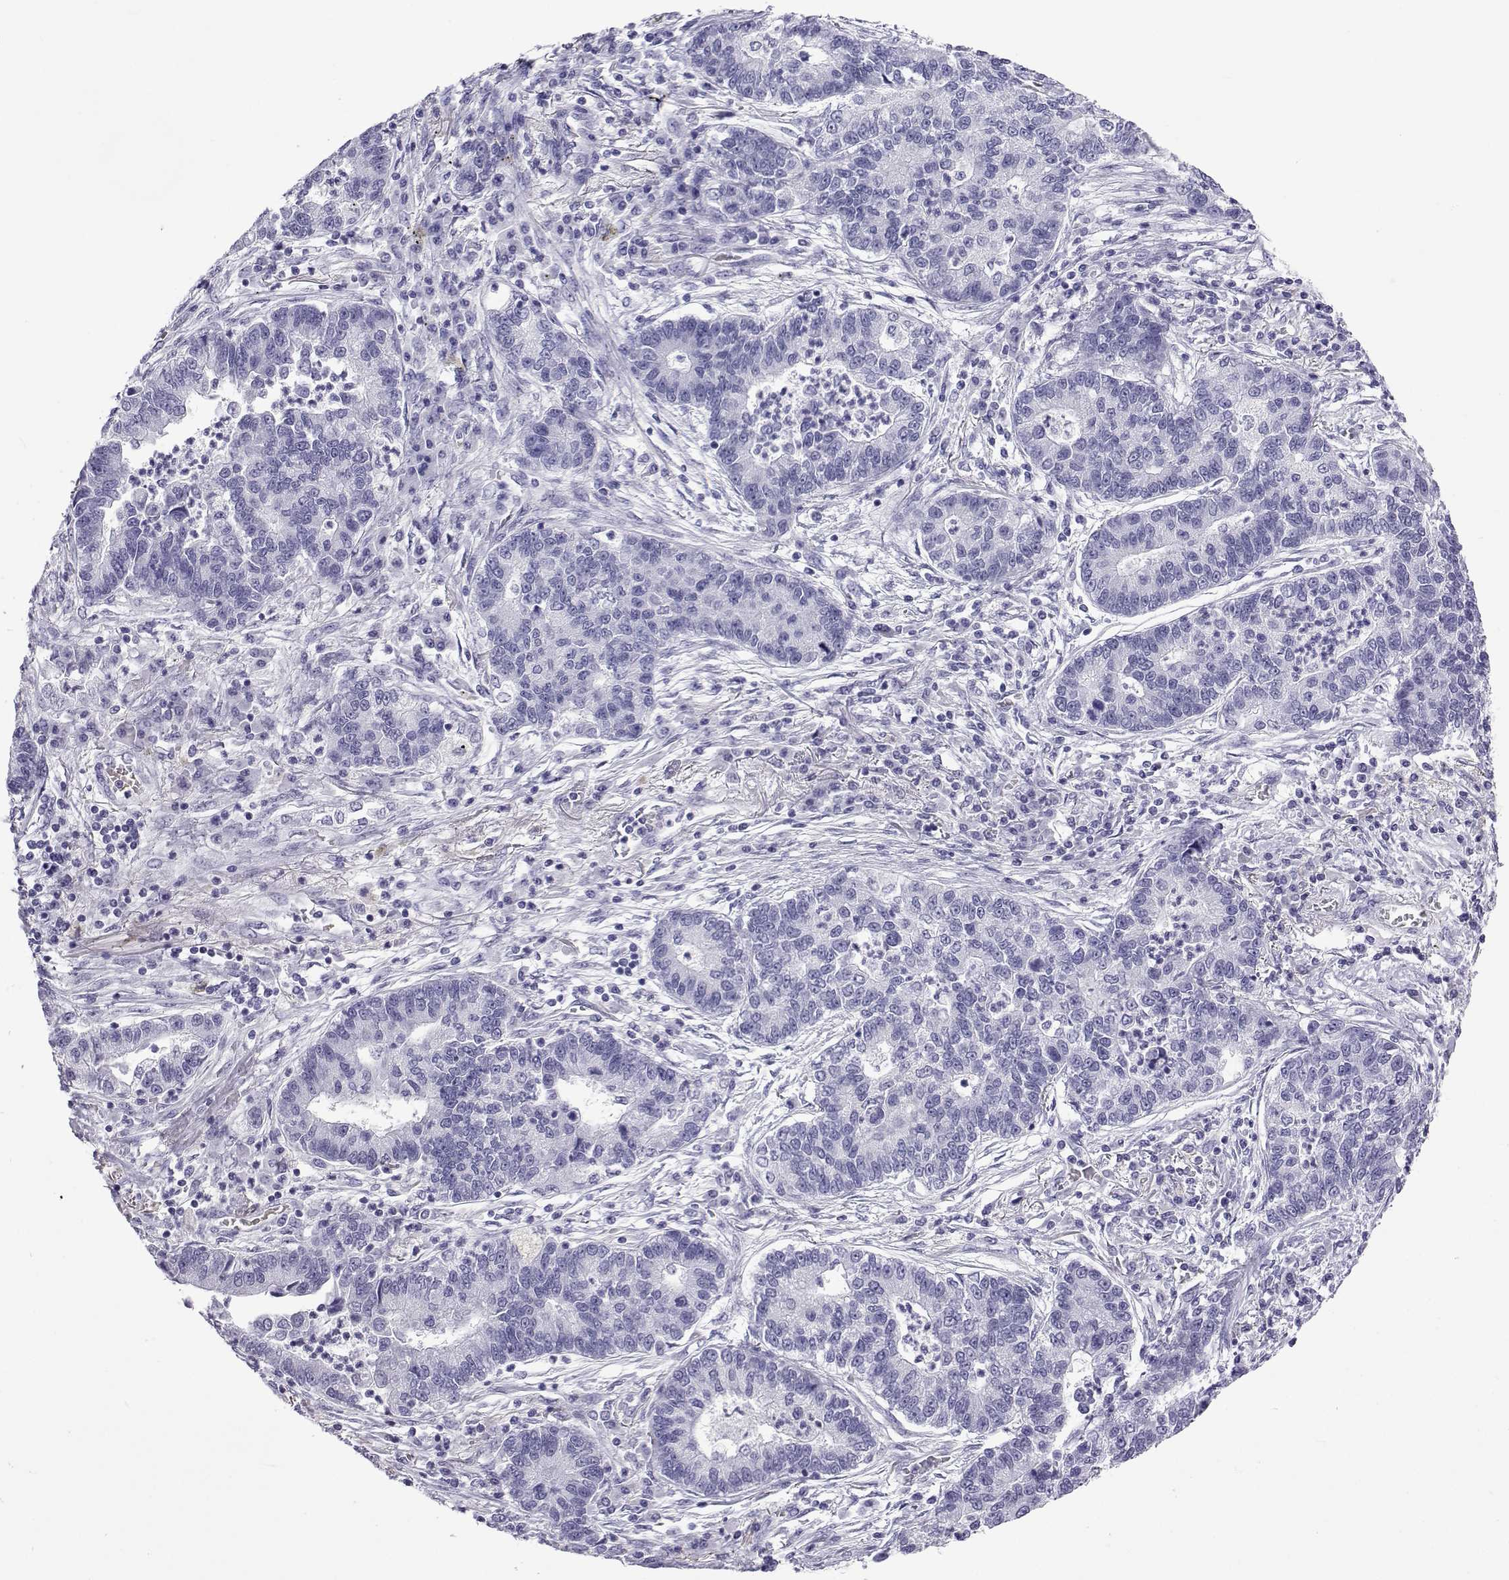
{"staining": {"intensity": "negative", "quantity": "none", "location": "none"}, "tissue": "lung cancer", "cell_type": "Tumor cells", "image_type": "cancer", "snomed": [{"axis": "morphology", "description": "Adenocarcinoma, NOS"}, {"axis": "topography", "description": "Lung"}], "caption": "Micrograph shows no significant protein positivity in tumor cells of adenocarcinoma (lung).", "gene": "ACTL7A", "patient": {"sex": "female", "age": 57}}